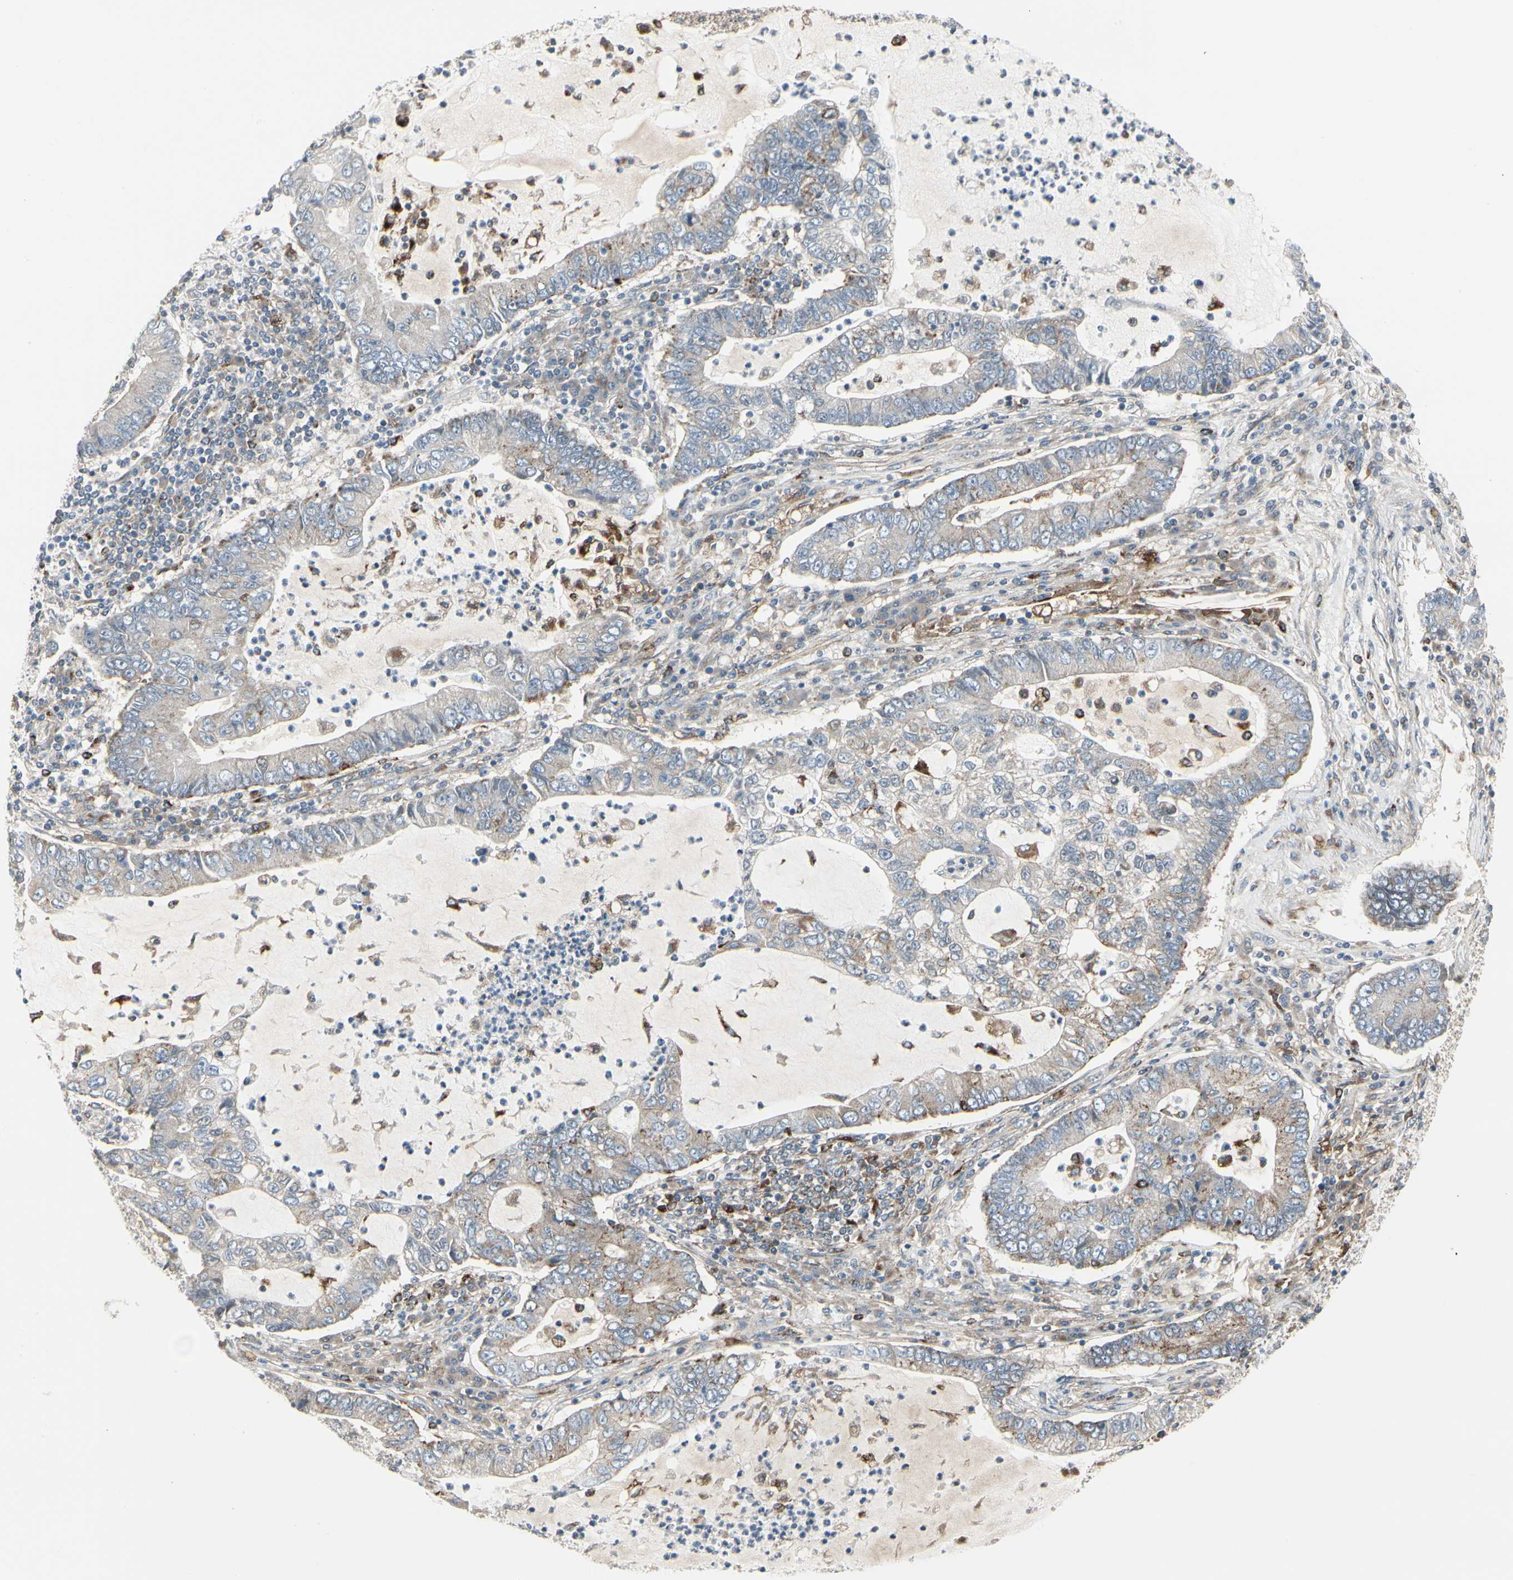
{"staining": {"intensity": "moderate", "quantity": "<25%", "location": "cytoplasmic/membranous"}, "tissue": "lung cancer", "cell_type": "Tumor cells", "image_type": "cancer", "snomed": [{"axis": "morphology", "description": "Adenocarcinoma, NOS"}, {"axis": "topography", "description": "Lung"}], "caption": "Immunohistochemical staining of human lung adenocarcinoma demonstrates low levels of moderate cytoplasmic/membranous positivity in approximately <25% of tumor cells.", "gene": "ATP6V1B2", "patient": {"sex": "female", "age": 51}}